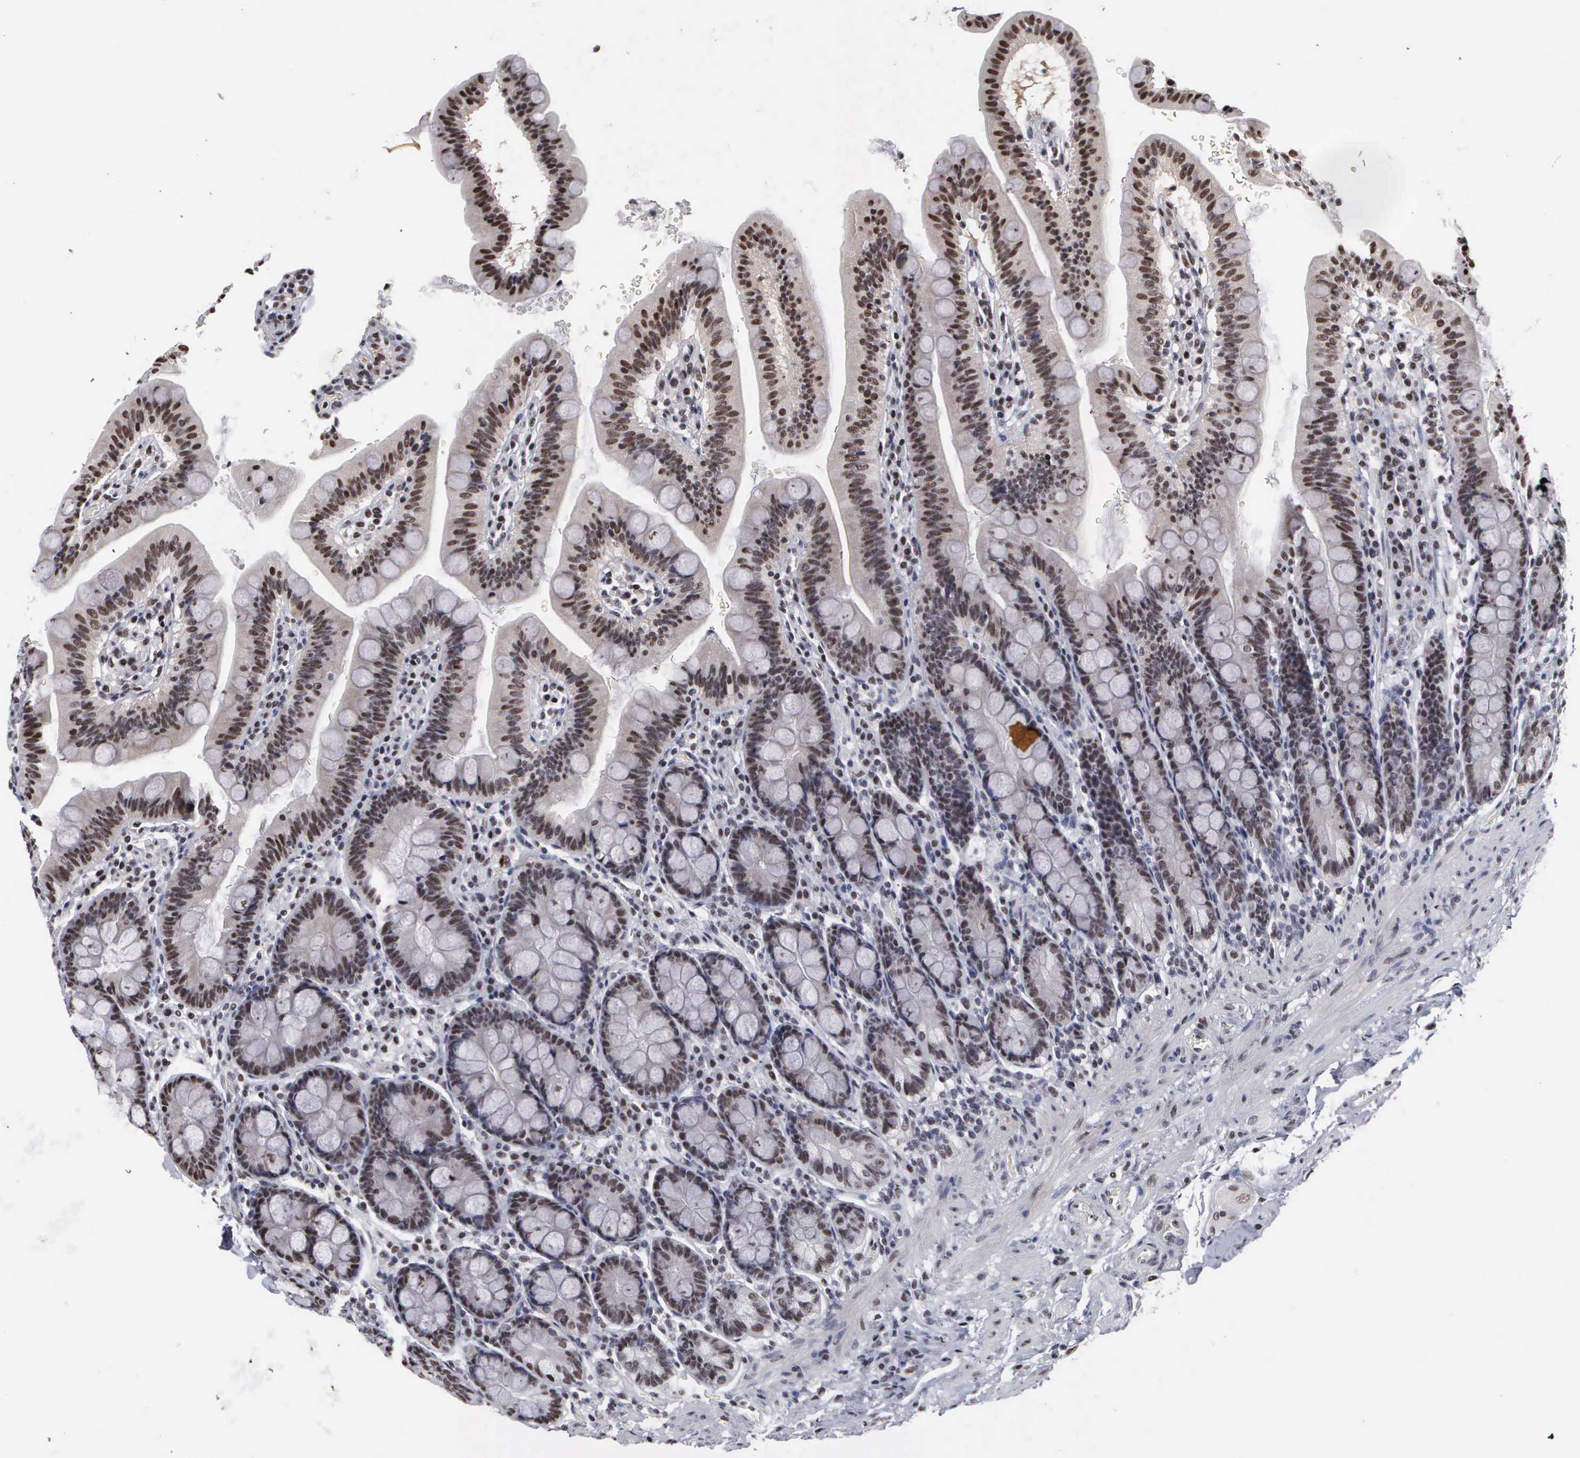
{"staining": {"intensity": "moderate", "quantity": "25%-75%", "location": "nuclear"}, "tissue": "duodenum", "cell_type": "Glandular cells", "image_type": "normal", "snomed": [{"axis": "morphology", "description": "Normal tissue, NOS"}, {"axis": "topography", "description": "Pancreas"}, {"axis": "topography", "description": "Duodenum"}], "caption": "An immunohistochemistry (IHC) image of benign tissue is shown. Protein staining in brown shows moderate nuclear positivity in duodenum within glandular cells. Immunohistochemistry stains the protein of interest in brown and the nuclei are stained blue.", "gene": "KIAA0586", "patient": {"sex": "male", "age": 79}}